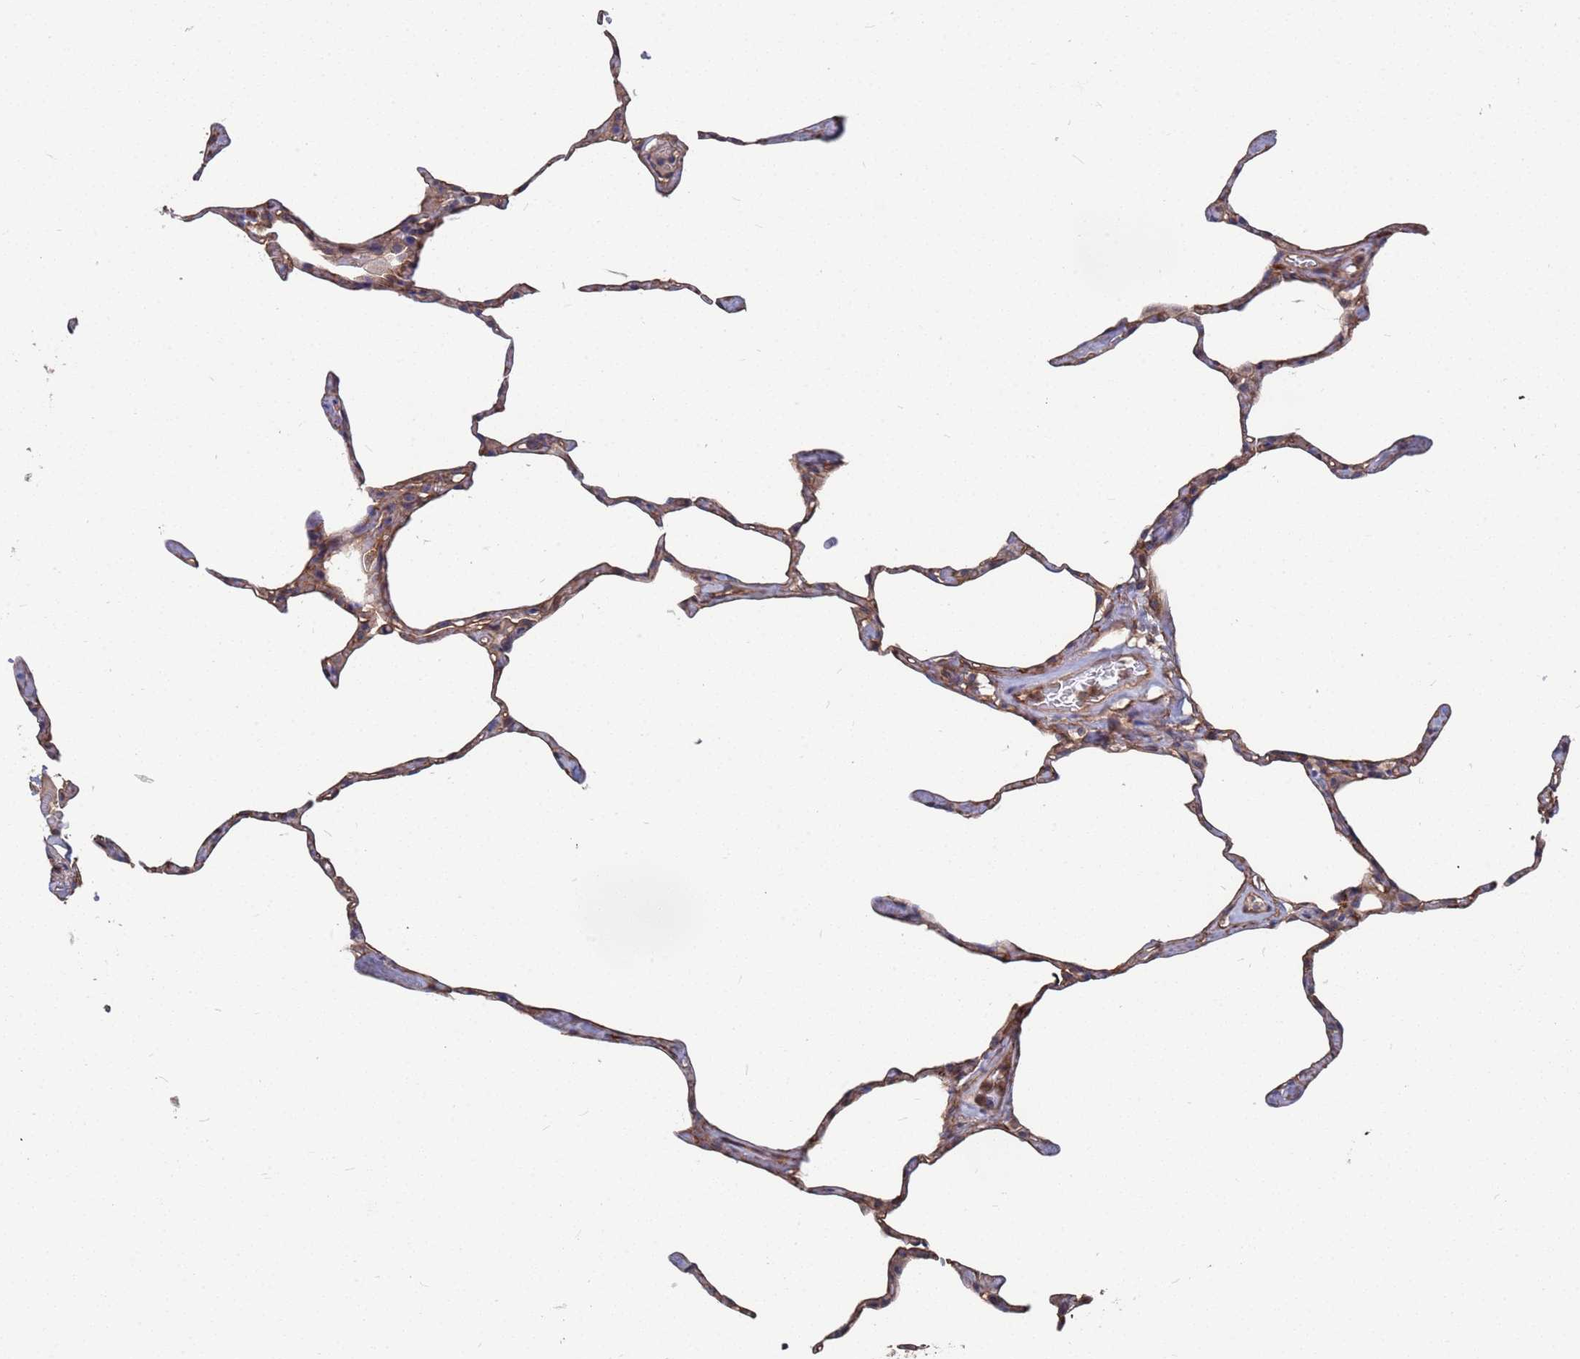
{"staining": {"intensity": "moderate", "quantity": ">75%", "location": "cytoplasmic/membranous"}, "tissue": "lung", "cell_type": "Alveolar cells", "image_type": "normal", "snomed": [{"axis": "morphology", "description": "Normal tissue, NOS"}, {"axis": "topography", "description": "Lung"}], "caption": "The immunohistochemical stain highlights moderate cytoplasmic/membranous positivity in alveolar cells of unremarkable lung.", "gene": "NDUFAF6", "patient": {"sex": "male", "age": 65}}